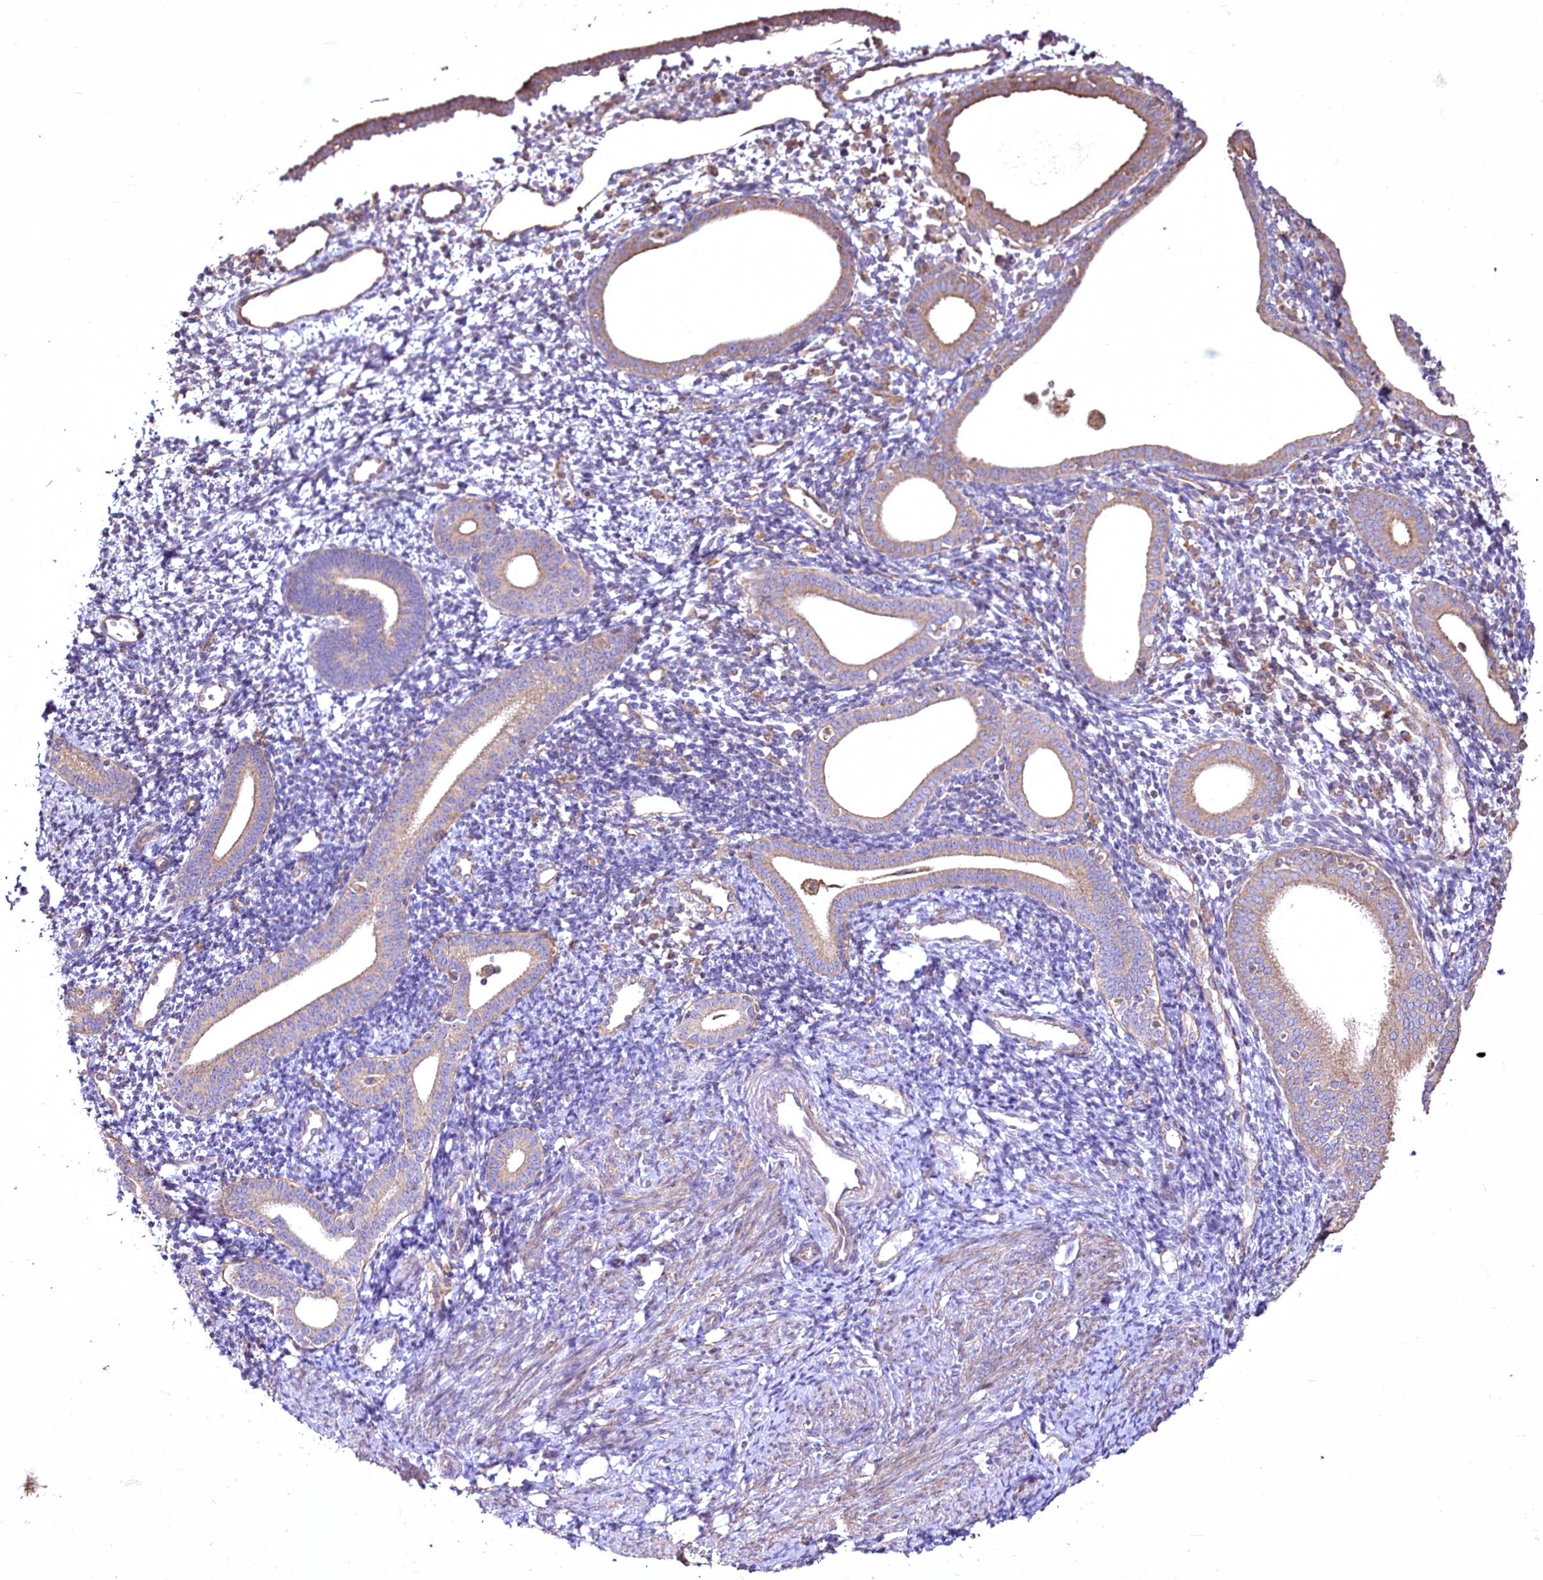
{"staining": {"intensity": "negative", "quantity": "none", "location": "none"}, "tissue": "endometrium", "cell_type": "Cells in endometrial stroma", "image_type": "normal", "snomed": [{"axis": "morphology", "description": "Normal tissue, NOS"}, {"axis": "topography", "description": "Endometrium"}], "caption": "The image exhibits no significant staining in cells in endometrial stroma of endometrium. The staining is performed using DAB (3,3'-diaminobenzidine) brown chromogen with nuclei counter-stained in using hematoxylin.", "gene": "SH3TC1", "patient": {"sex": "female", "age": 56}}